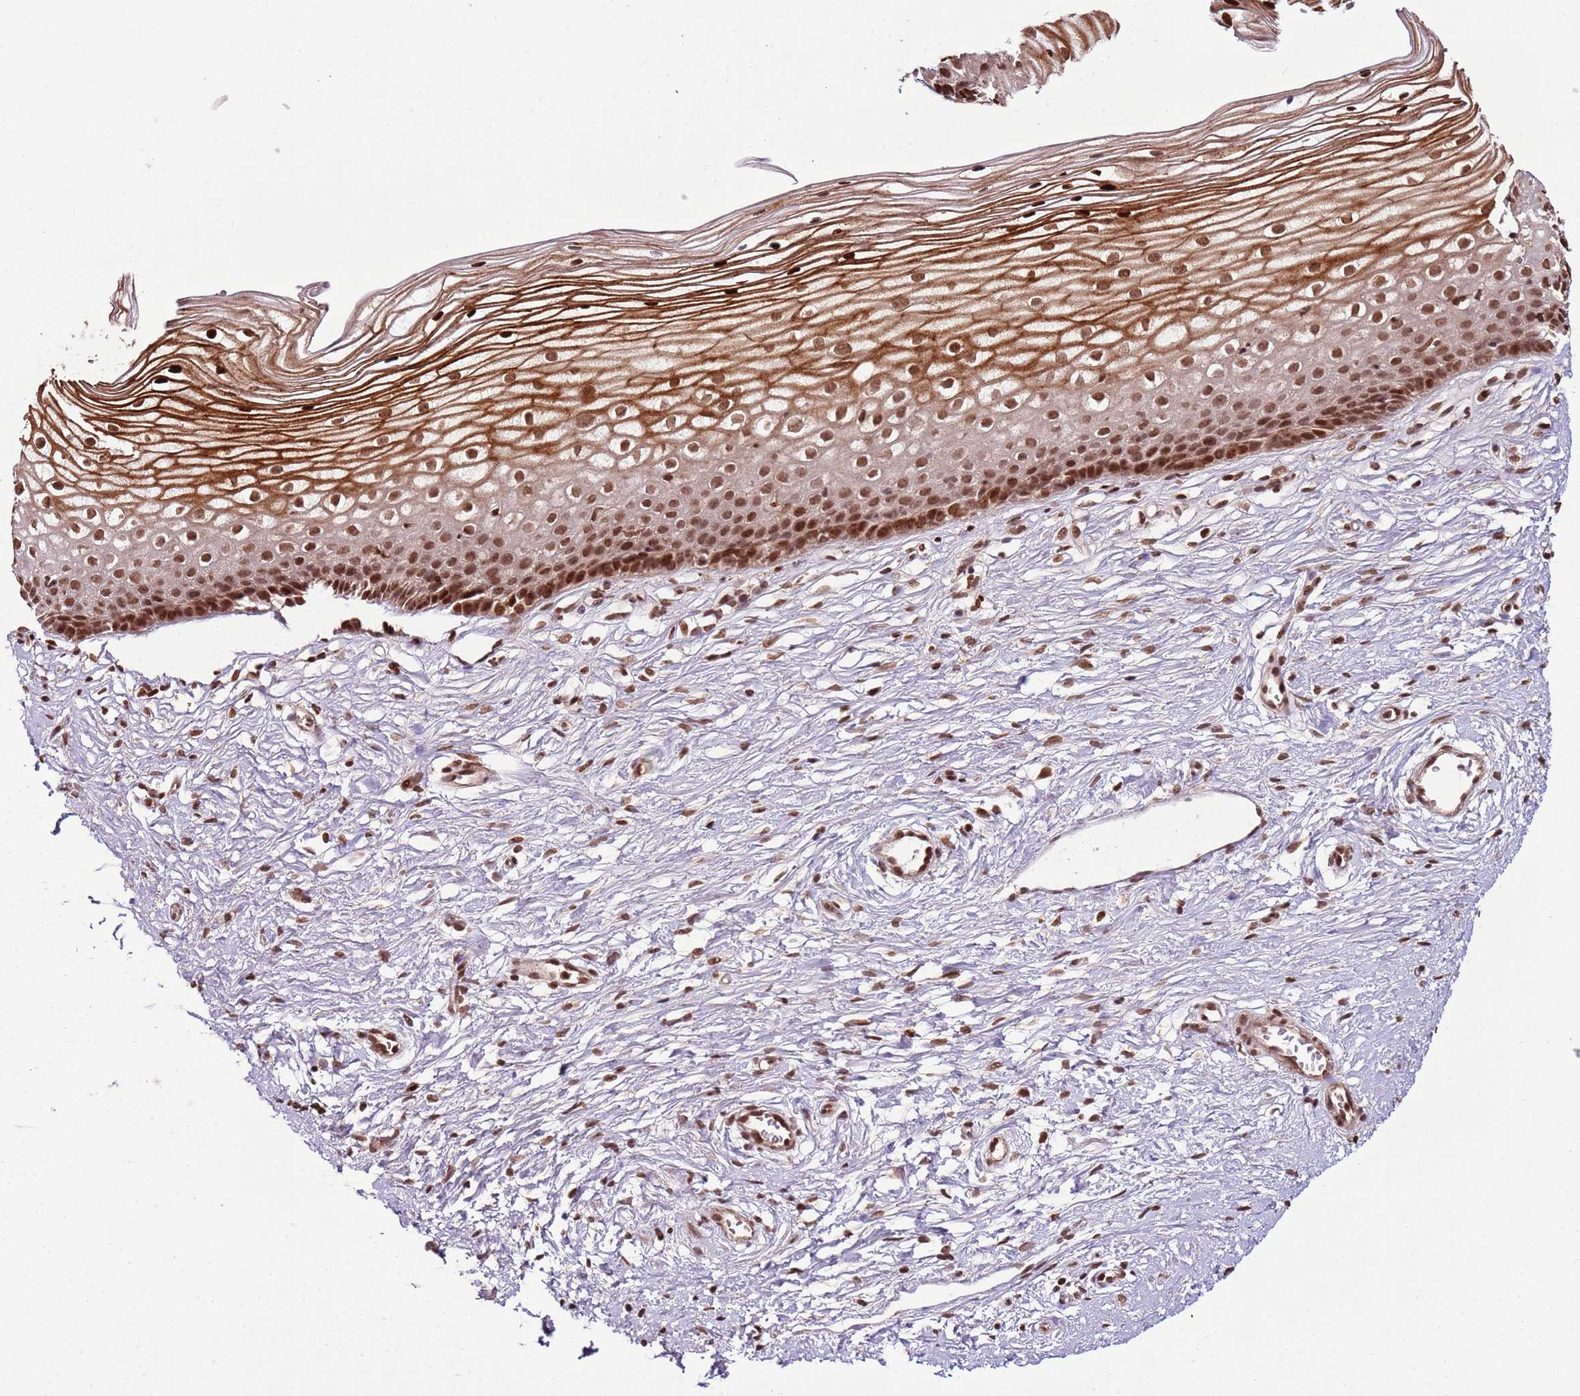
{"staining": {"intensity": "strong", "quantity": ">75%", "location": "nuclear"}, "tissue": "cervix", "cell_type": "Glandular cells", "image_type": "normal", "snomed": [{"axis": "morphology", "description": "Normal tissue, NOS"}, {"axis": "topography", "description": "Cervix"}], "caption": "Brown immunohistochemical staining in normal cervix displays strong nuclear expression in about >75% of glandular cells.", "gene": "ZBTB12", "patient": {"sex": "female", "age": 40}}